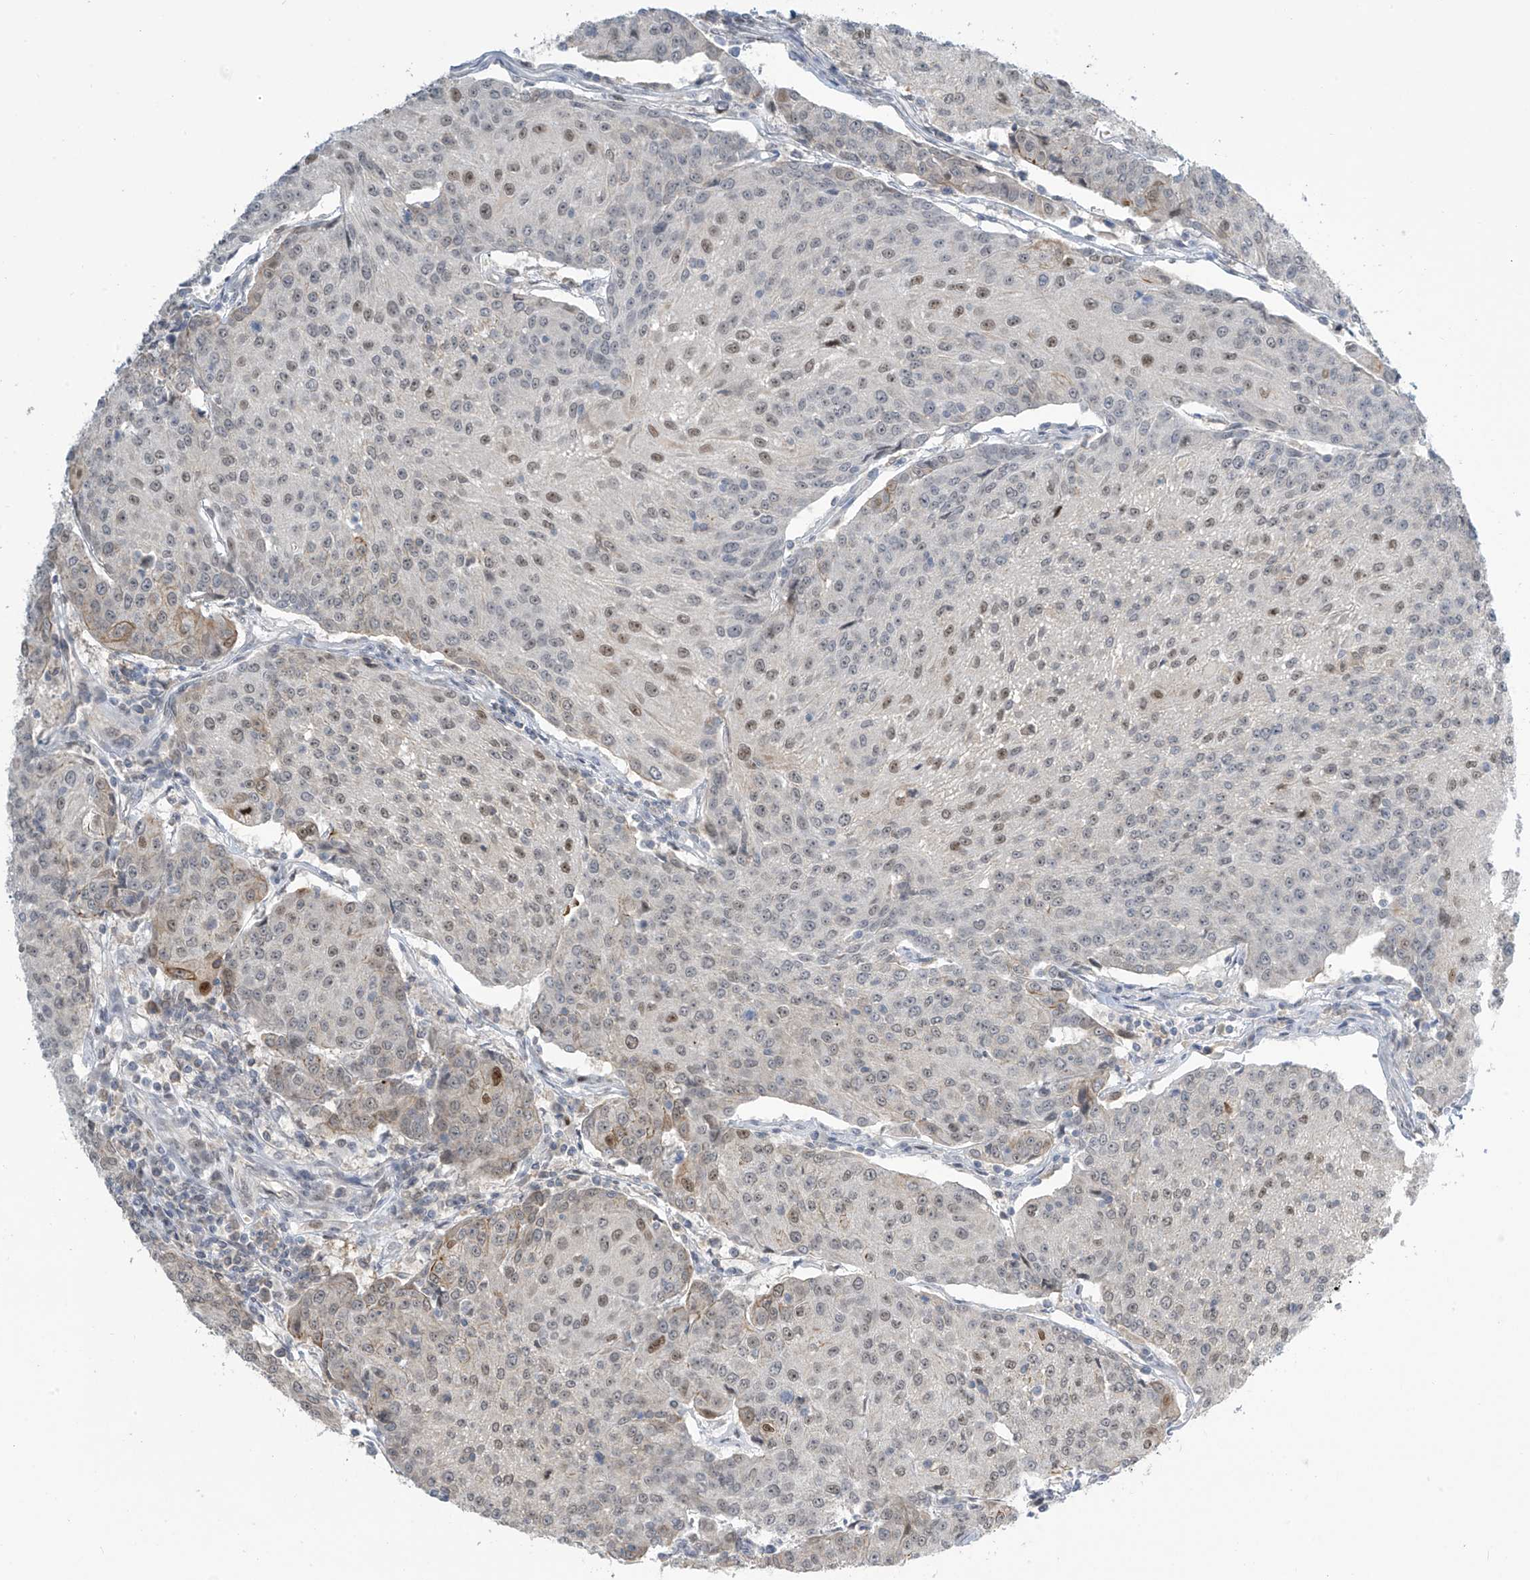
{"staining": {"intensity": "moderate", "quantity": "<25%", "location": "nuclear"}, "tissue": "urothelial cancer", "cell_type": "Tumor cells", "image_type": "cancer", "snomed": [{"axis": "morphology", "description": "Urothelial carcinoma, High grade"}, {"axis": "topography", "description": "Urinary bladder"}], "caption": "The micrograph exhibits immunohistochemical staining of urothelial carcinoma (high-grade). There is moderate nuclear staining is identified in approximately <25% of tumor cells. The staining is performed using DAB brown chromogen to label protein expression. The nuclei are counter-stained blue using hematoxylin.", "gene": "METAP1D", "patient": {"sex": "female", "age": 85}}